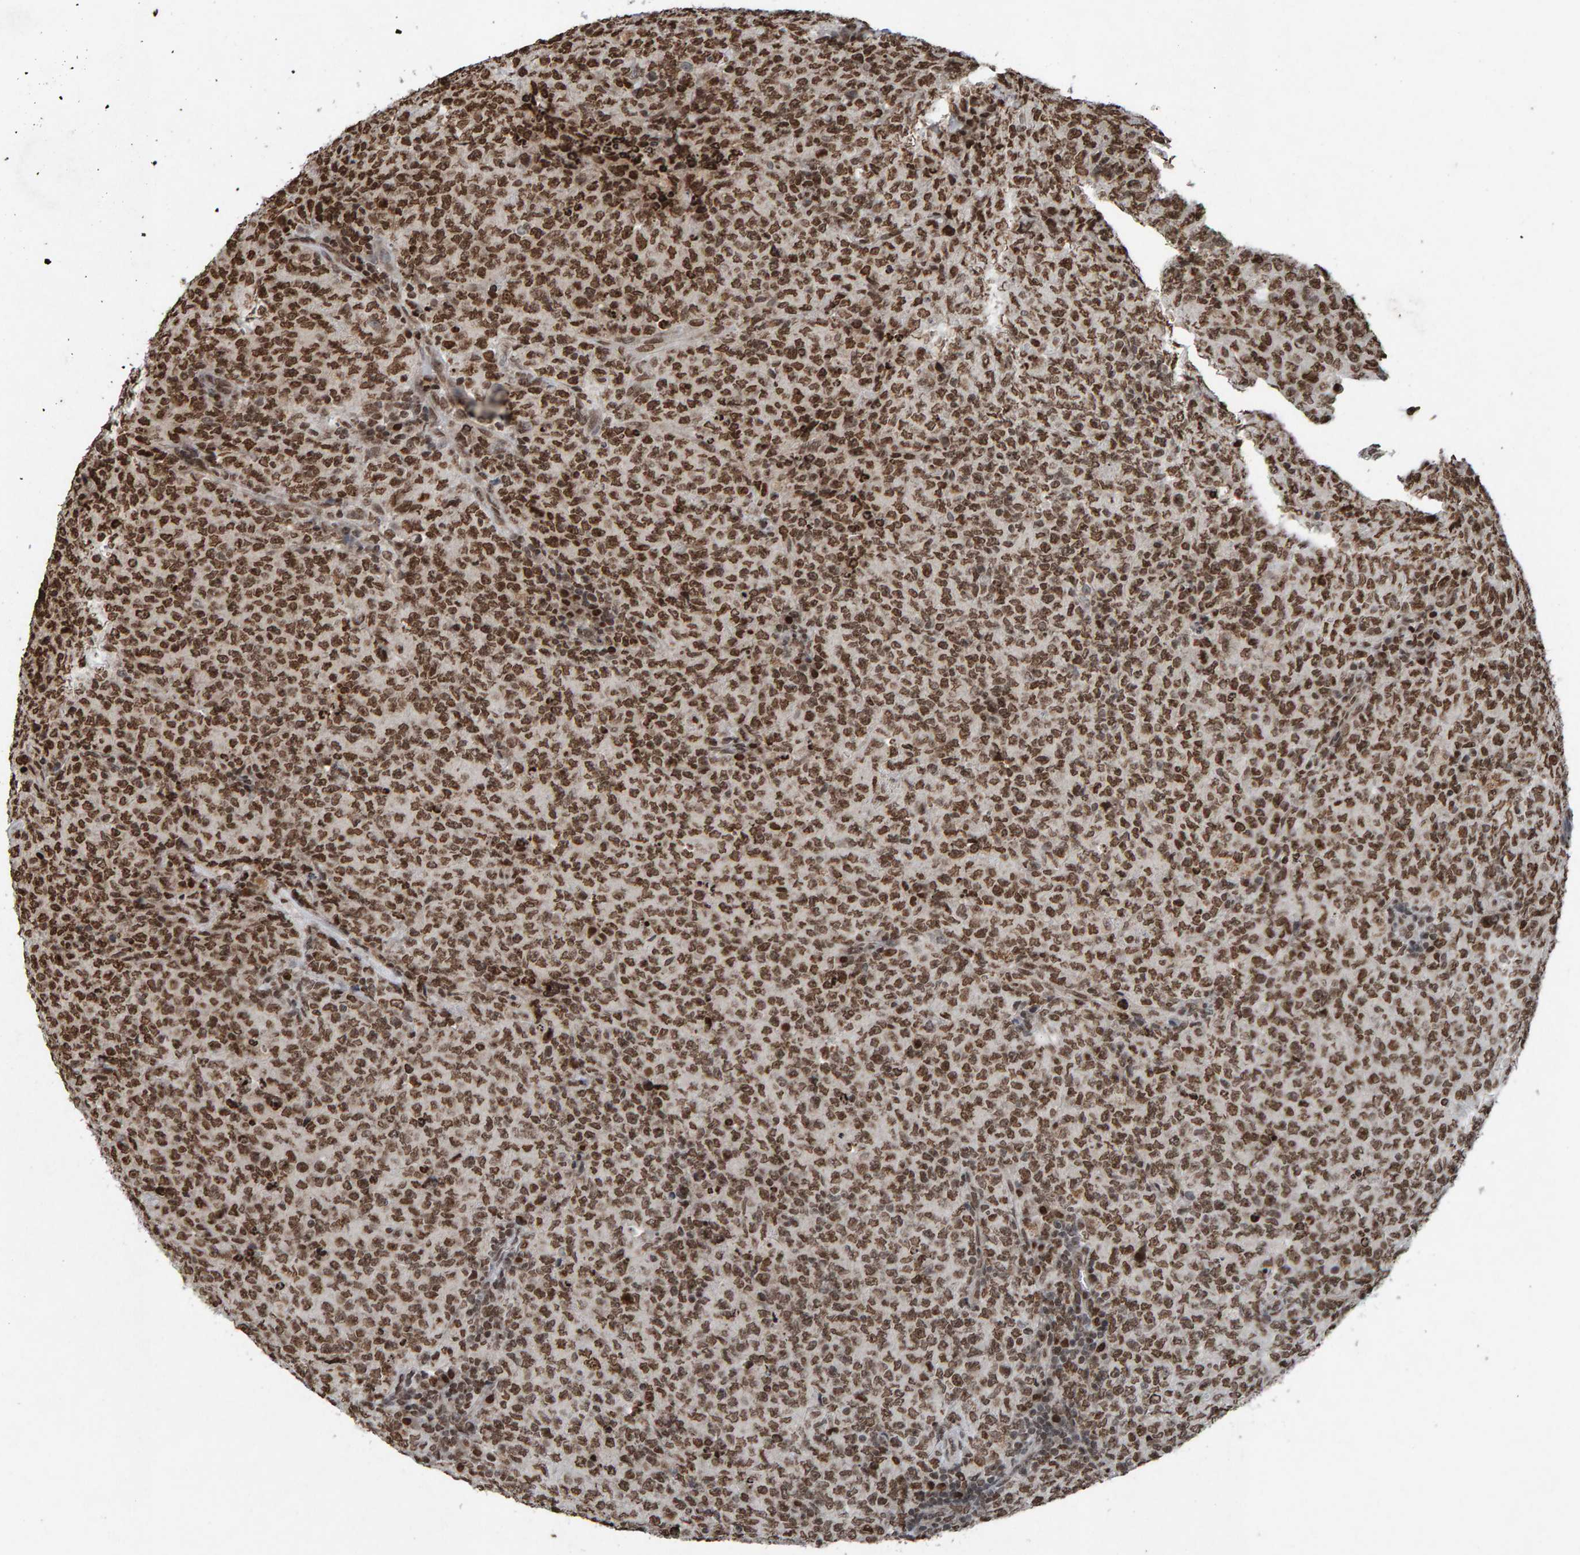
{"staining": {"intensity": "strong", "quantity": ">75%", "location": "nuclear"}, "tissue": "lymphoma", "cell_type": "Tumor cells", "image_type": "cancer", "snomed": [{"axis": "morphology", "description": "Malignant lymphoma, non-Hodgkin's type, High grade"}, {"axis": "topography", "description": "Tonsil"}], "caption": "Lymphoma stained for a protein (brown) reveals strong nuclear positive expression in about >75% of tumor cells.", "gene": "H2AZ1", "patient": {"sex": "female", "age": 36}}